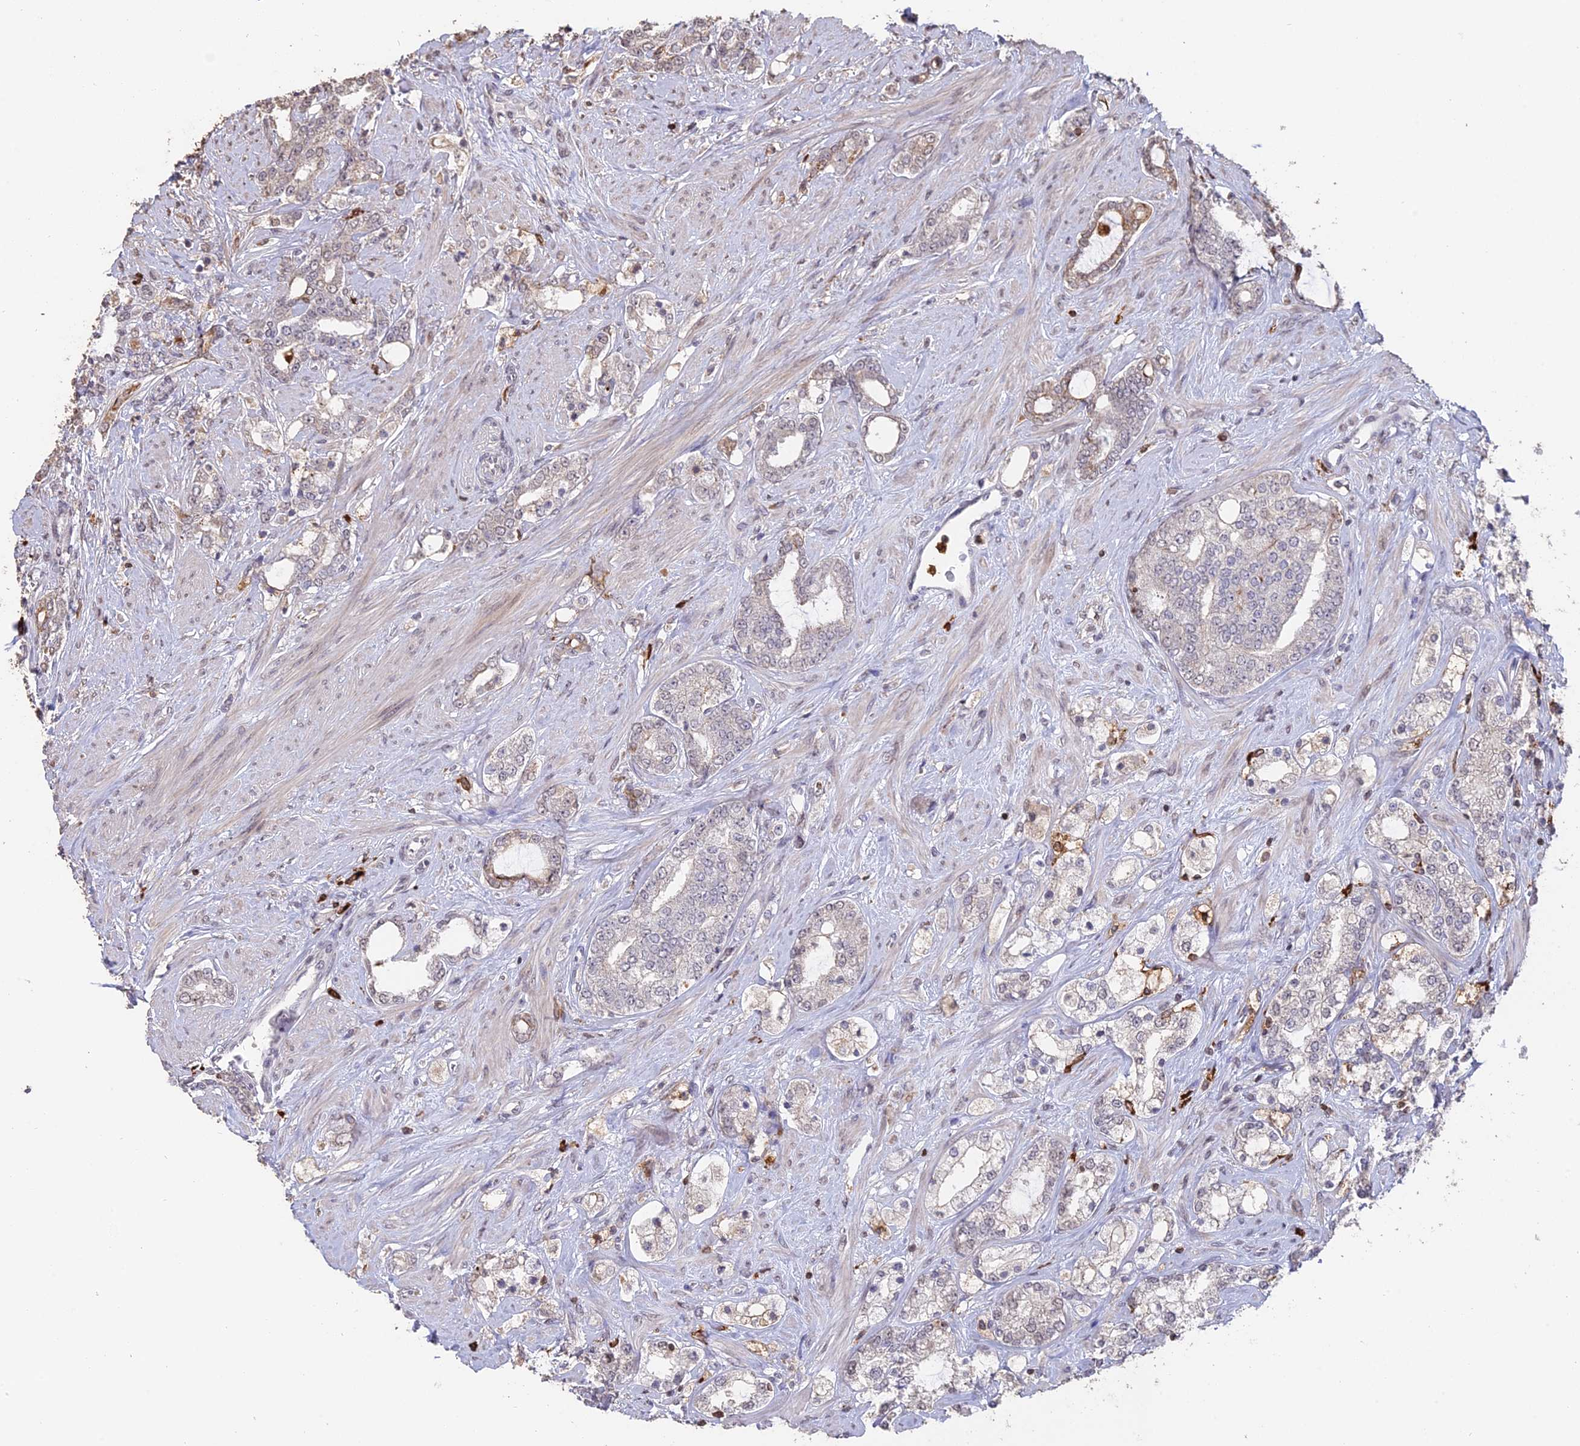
{"staining": {"intensity": "weak", "quantity": "25%-75%", "location": "cytoplasmic/membranous"}, "tissue": "prostate cancer", "cell_type": "Tumor cells", "image_type": "cancer", "snomed": [{"axis": "morphology", "description": "Adenocarcinoma, High grade"}, {"axis": "topography", "description": "Prostate"}], "caption": "Immunohistochemical staining of adenocarcinoma (high-grade) (prostate) shows weak cytoplasmic/membranous protein positivity in approximately 25%-75% of tumor cells. (IHC, brightfield microscopy, high magnification).", "gene": "APOBR", "patient": {"sex": "male", "age": 64}}